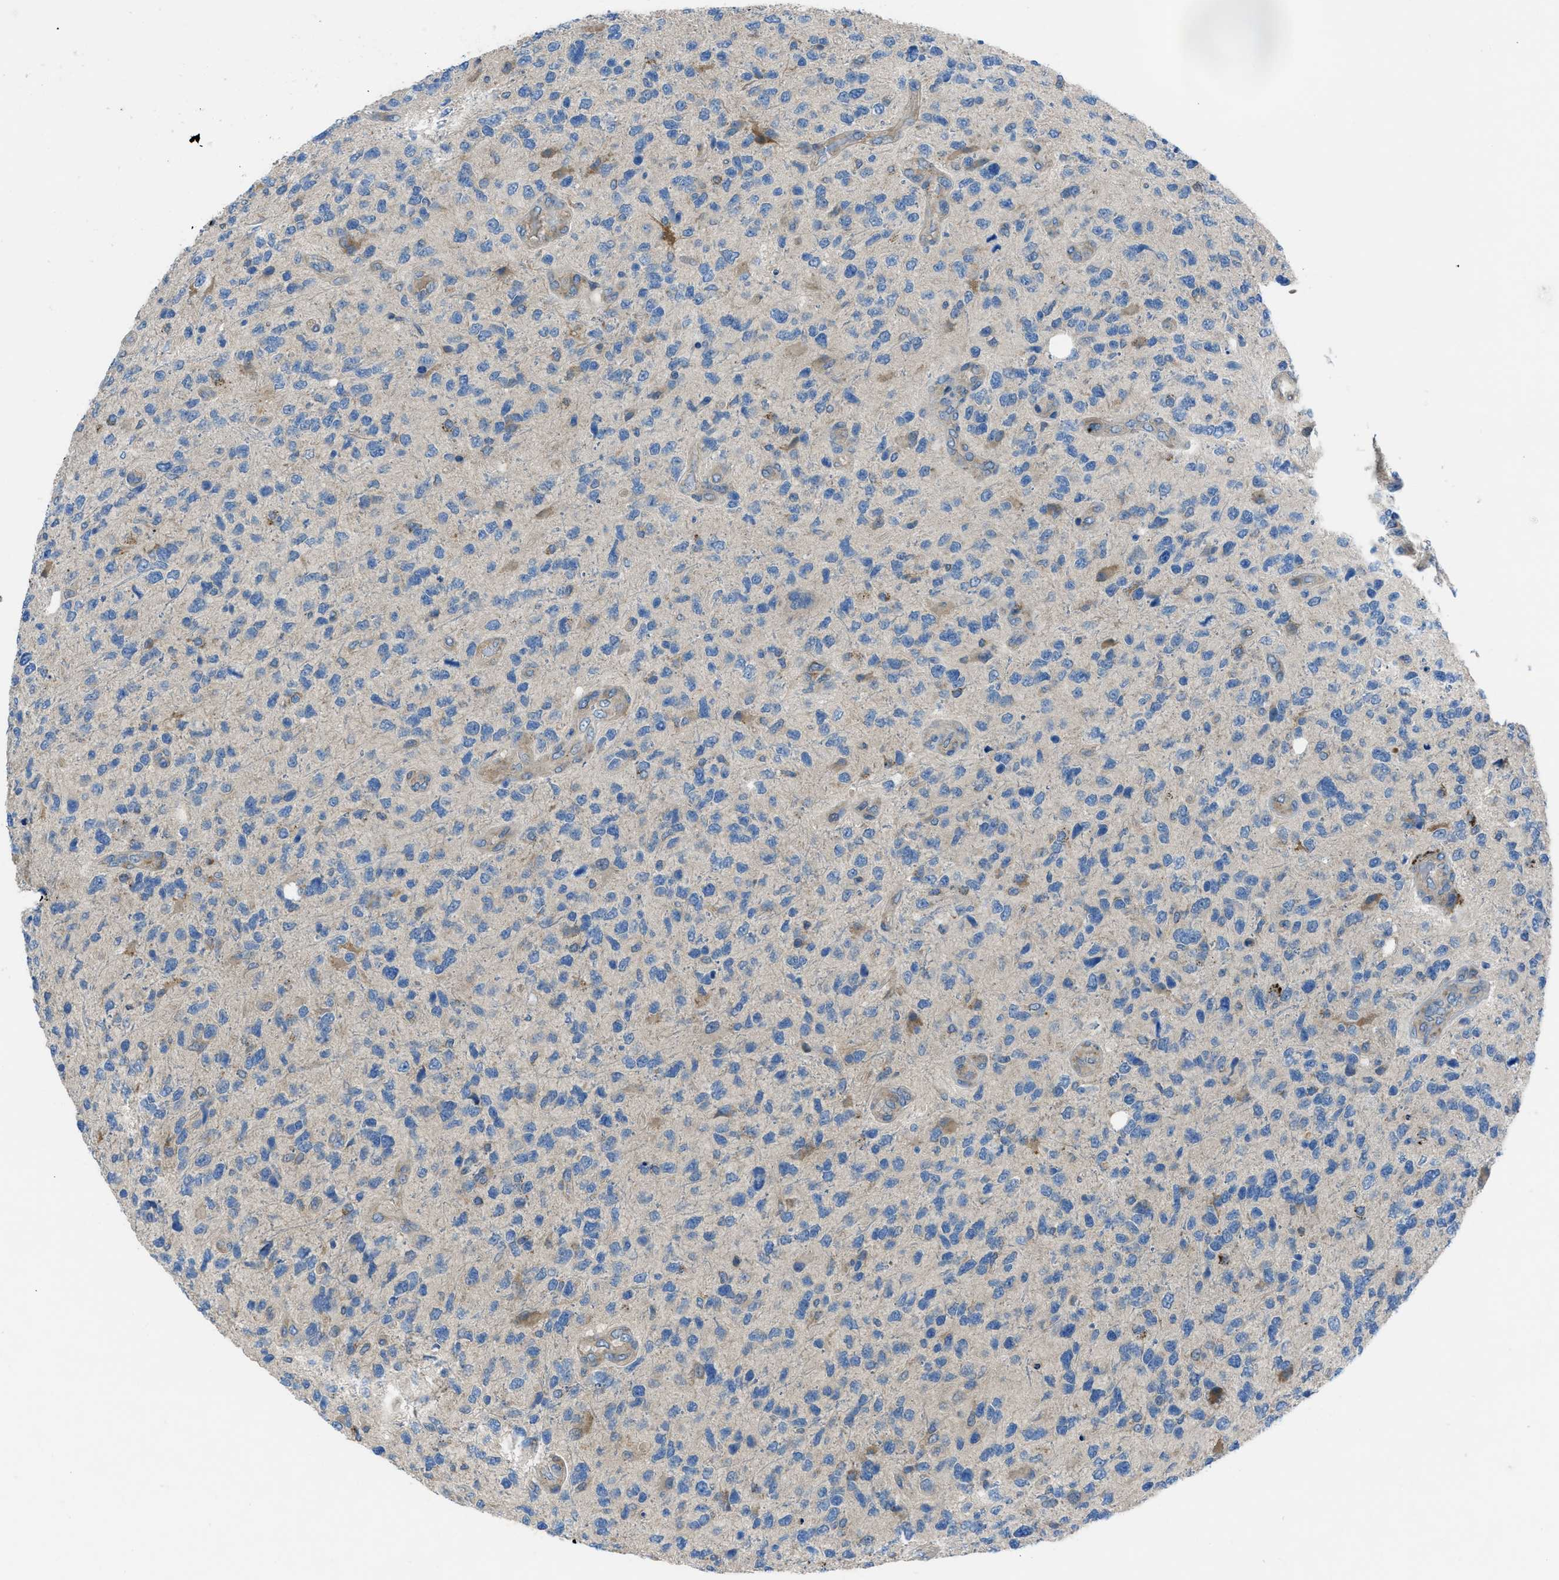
{"staining": {"intensity": "weak", "quantity": "<25%", "location": "cytoplasmic/membranous"}, "tissue": "glioma", "cell_type": "Tumor cells", "image_type": "cancer", "snomed": [{"axis": "morphology", "description": "Glioma, malignant, High grade"}, {"axis": "topography", "description": "Brain"}], "caption": "Tumor cells show no significant staining in high-grade glioma (malignant).", "gene": "MAP3K20", "patient": {"sex": "female", "age": 58}}